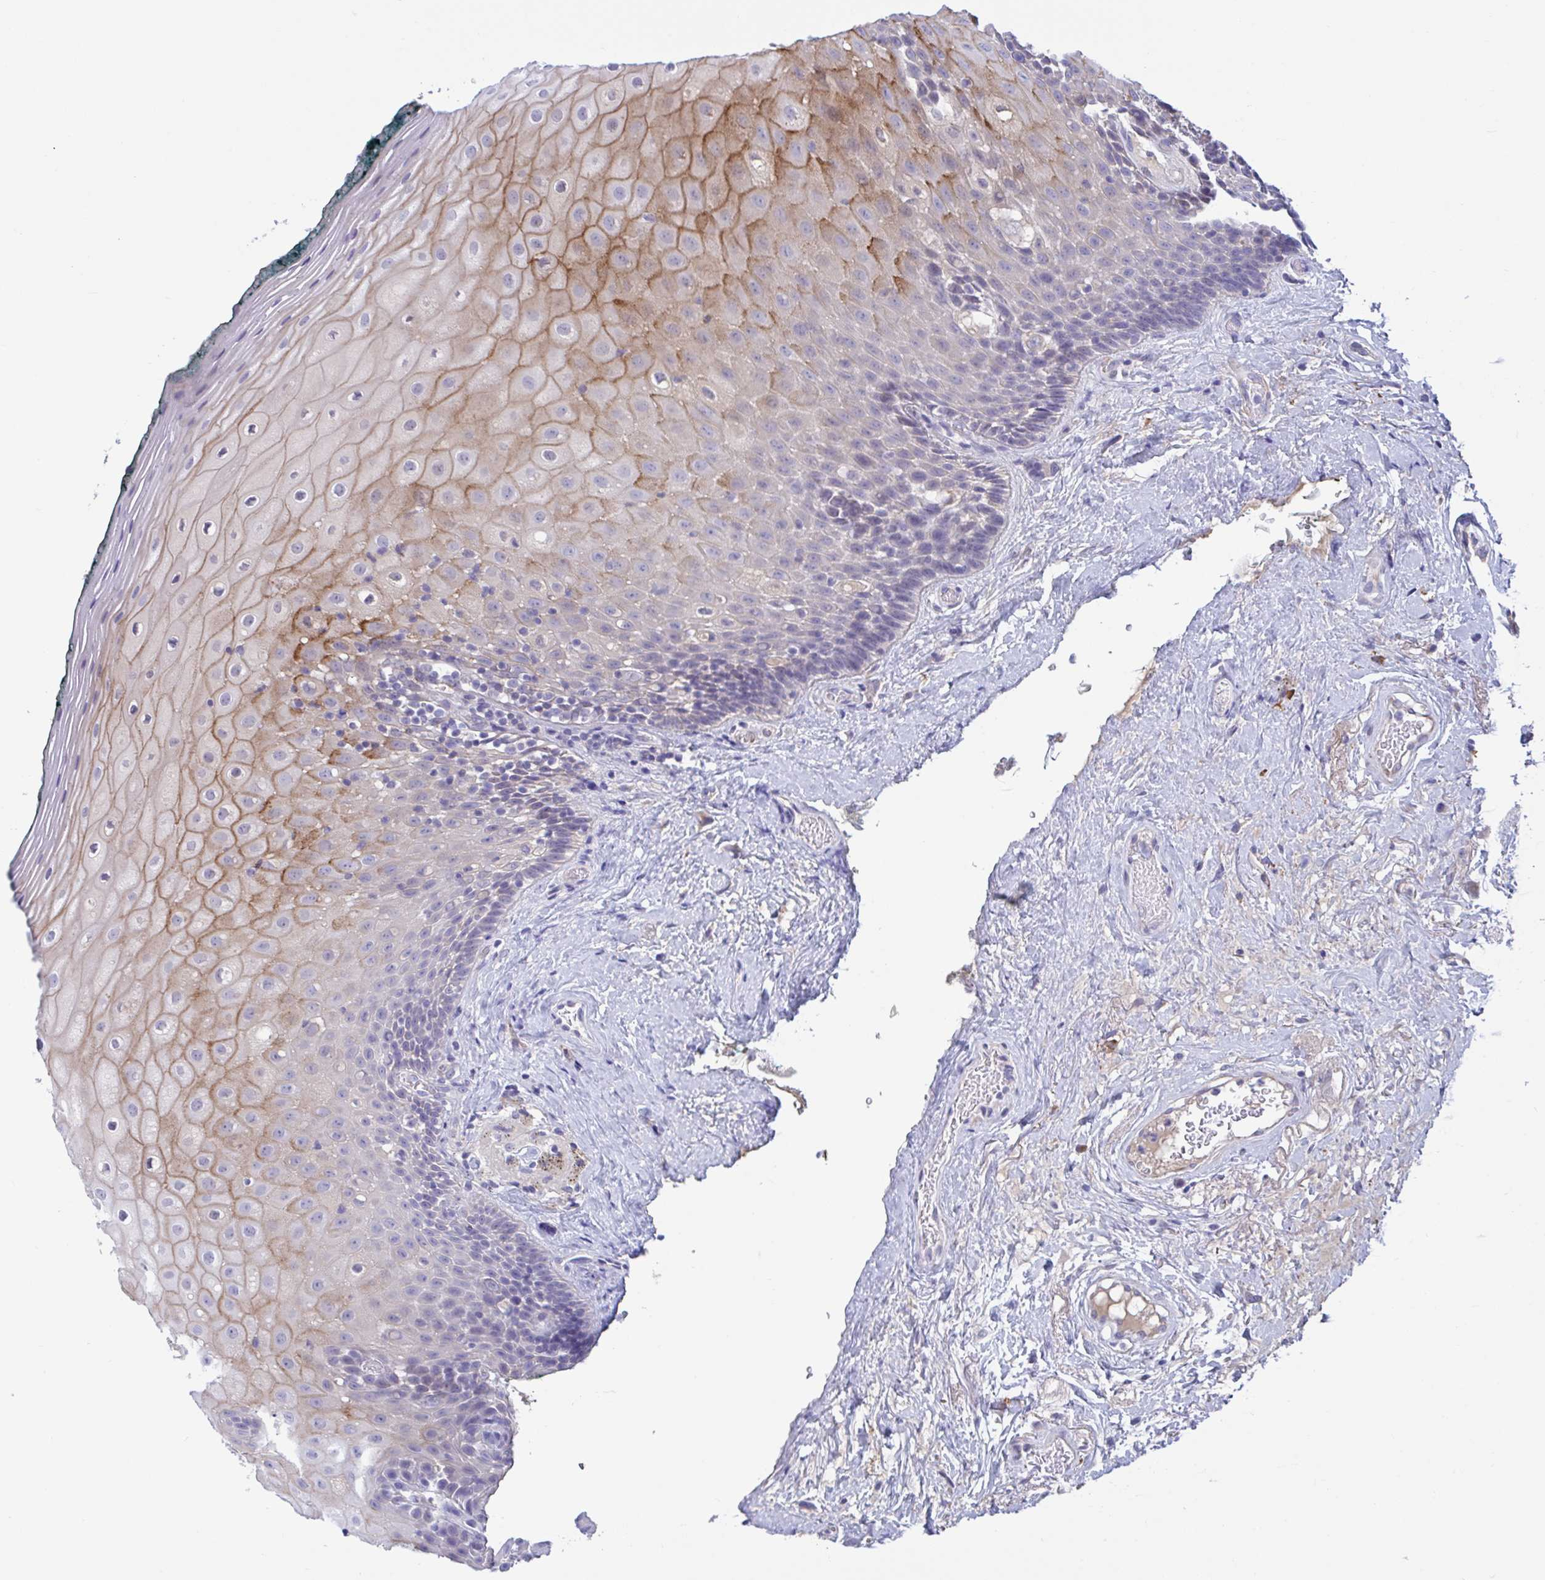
{"staining": {"intensity": "moderate", "quantity": "<25%", "location": "cytoplasmic/membranous"}, "tissue": "oral mucosa", "cell_type": "Squamous epithelial cells", "image_type": "normal", "snomed": [{"axis": "morphology", "description": "Normal tissue, NOS"}, {"axis": "morphology", "description": "Squamous cell carcinoma, NOS"}, {"axis": "topography", "description": "Oral tissue"}, {"axis": "topography", "description": "Head-Neck"}], "caption": "Brown immunohistochemical staining in benign oral mucosa demonstrates moderate cytoplasmic/membranous expression in about <25% of squamous epithelial cells.", "gene": "MS4A14", "patient": {"sex": "male", "age": 64}}